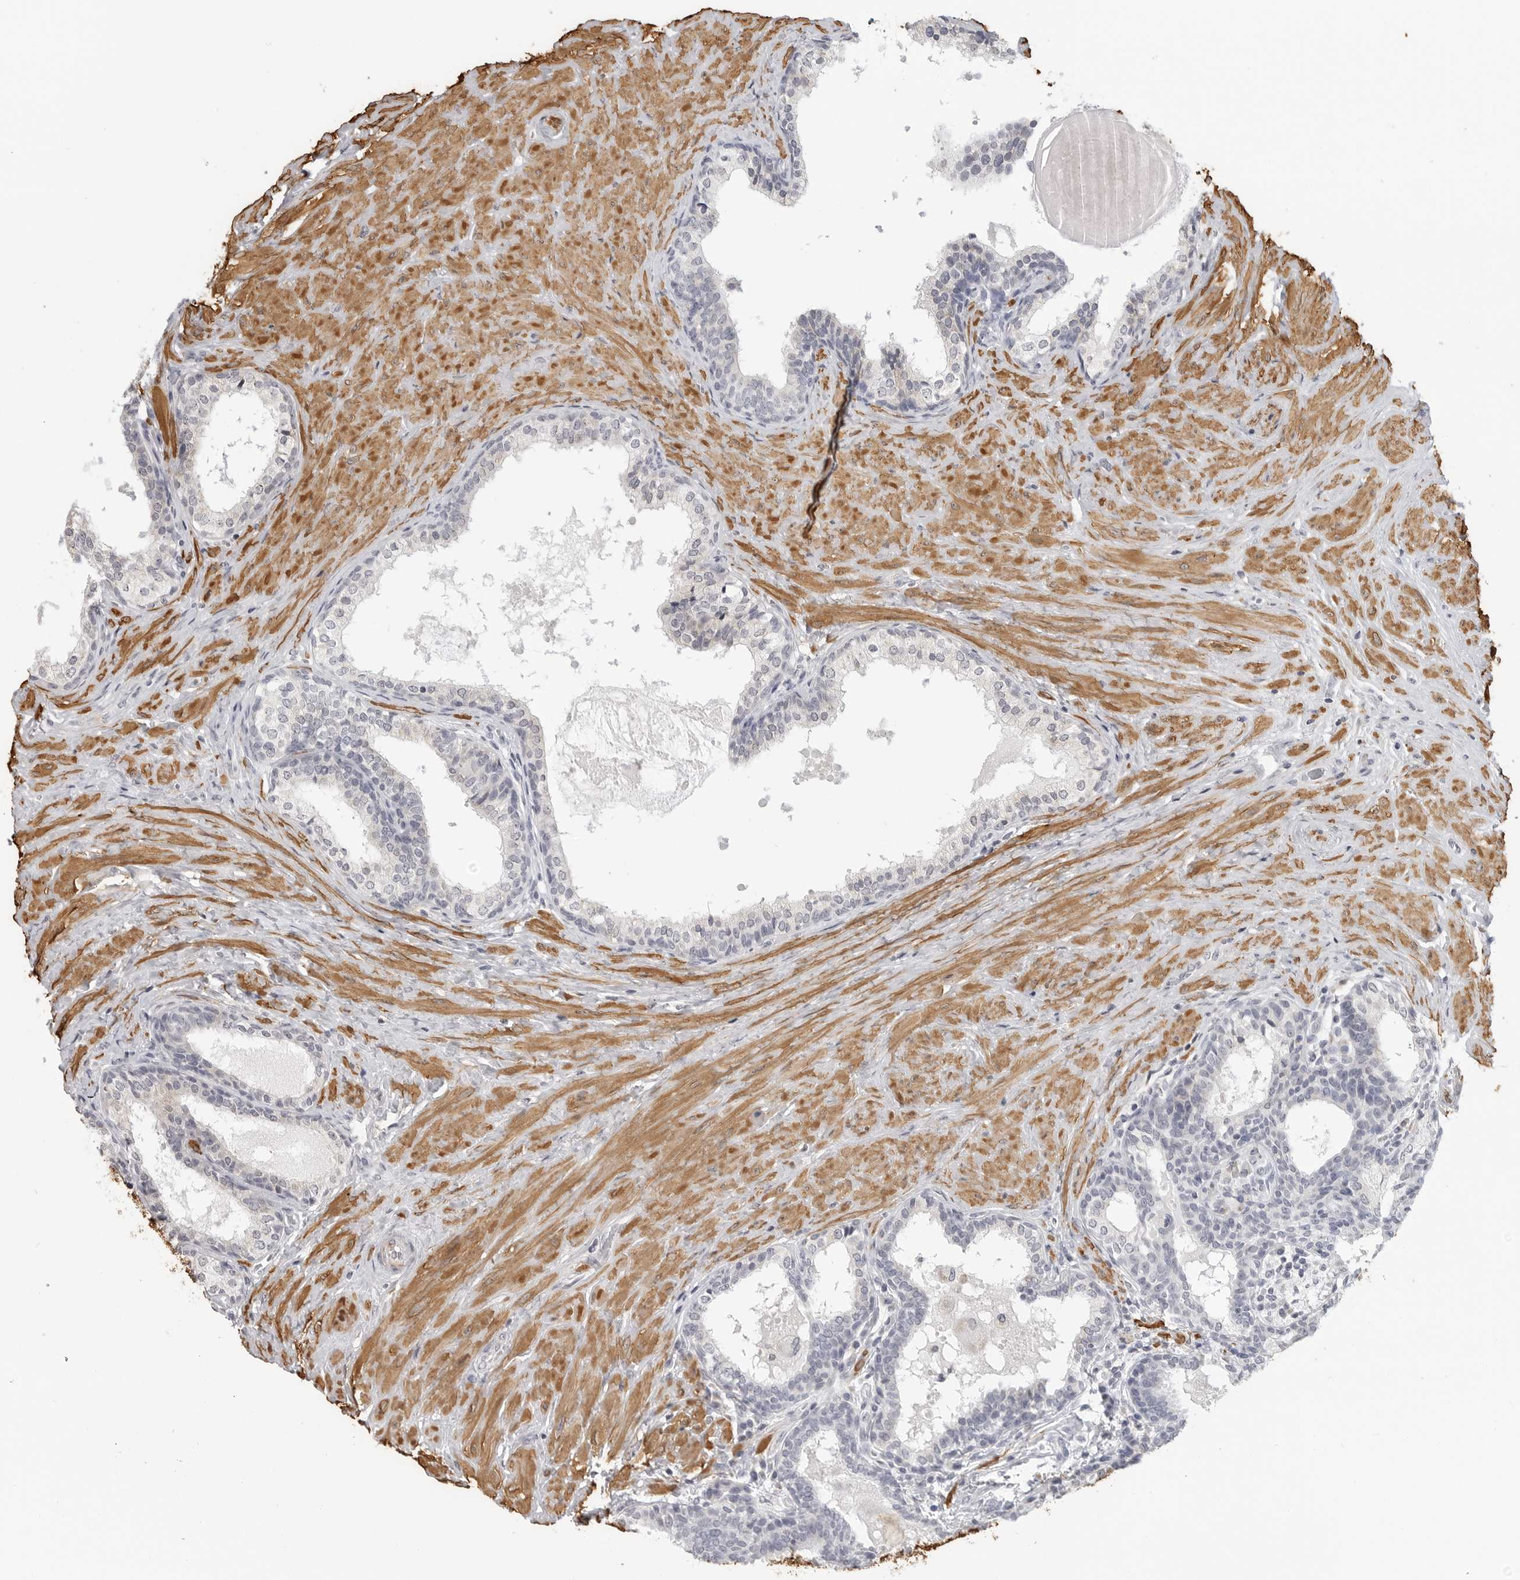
{"staining": {"intensity": "negative", "quantity": "none", "location": "none"}, "tissue": "prostate cancer", "cell_type": "Tumor cells", "image_type": "cancer", "snomed": [{"axis": "morphology", "description": "Adenocarcinoma, High grade"}, {"axis": "topography", "description": "Prostate"}], "caption": "Histopathology image shows no protein staining in tumor cells of adenocarcinoma (high-grade) (prostate) tissue.", "gene": "MAP7D1", "patient": {"sex": "male", "age": 56}}